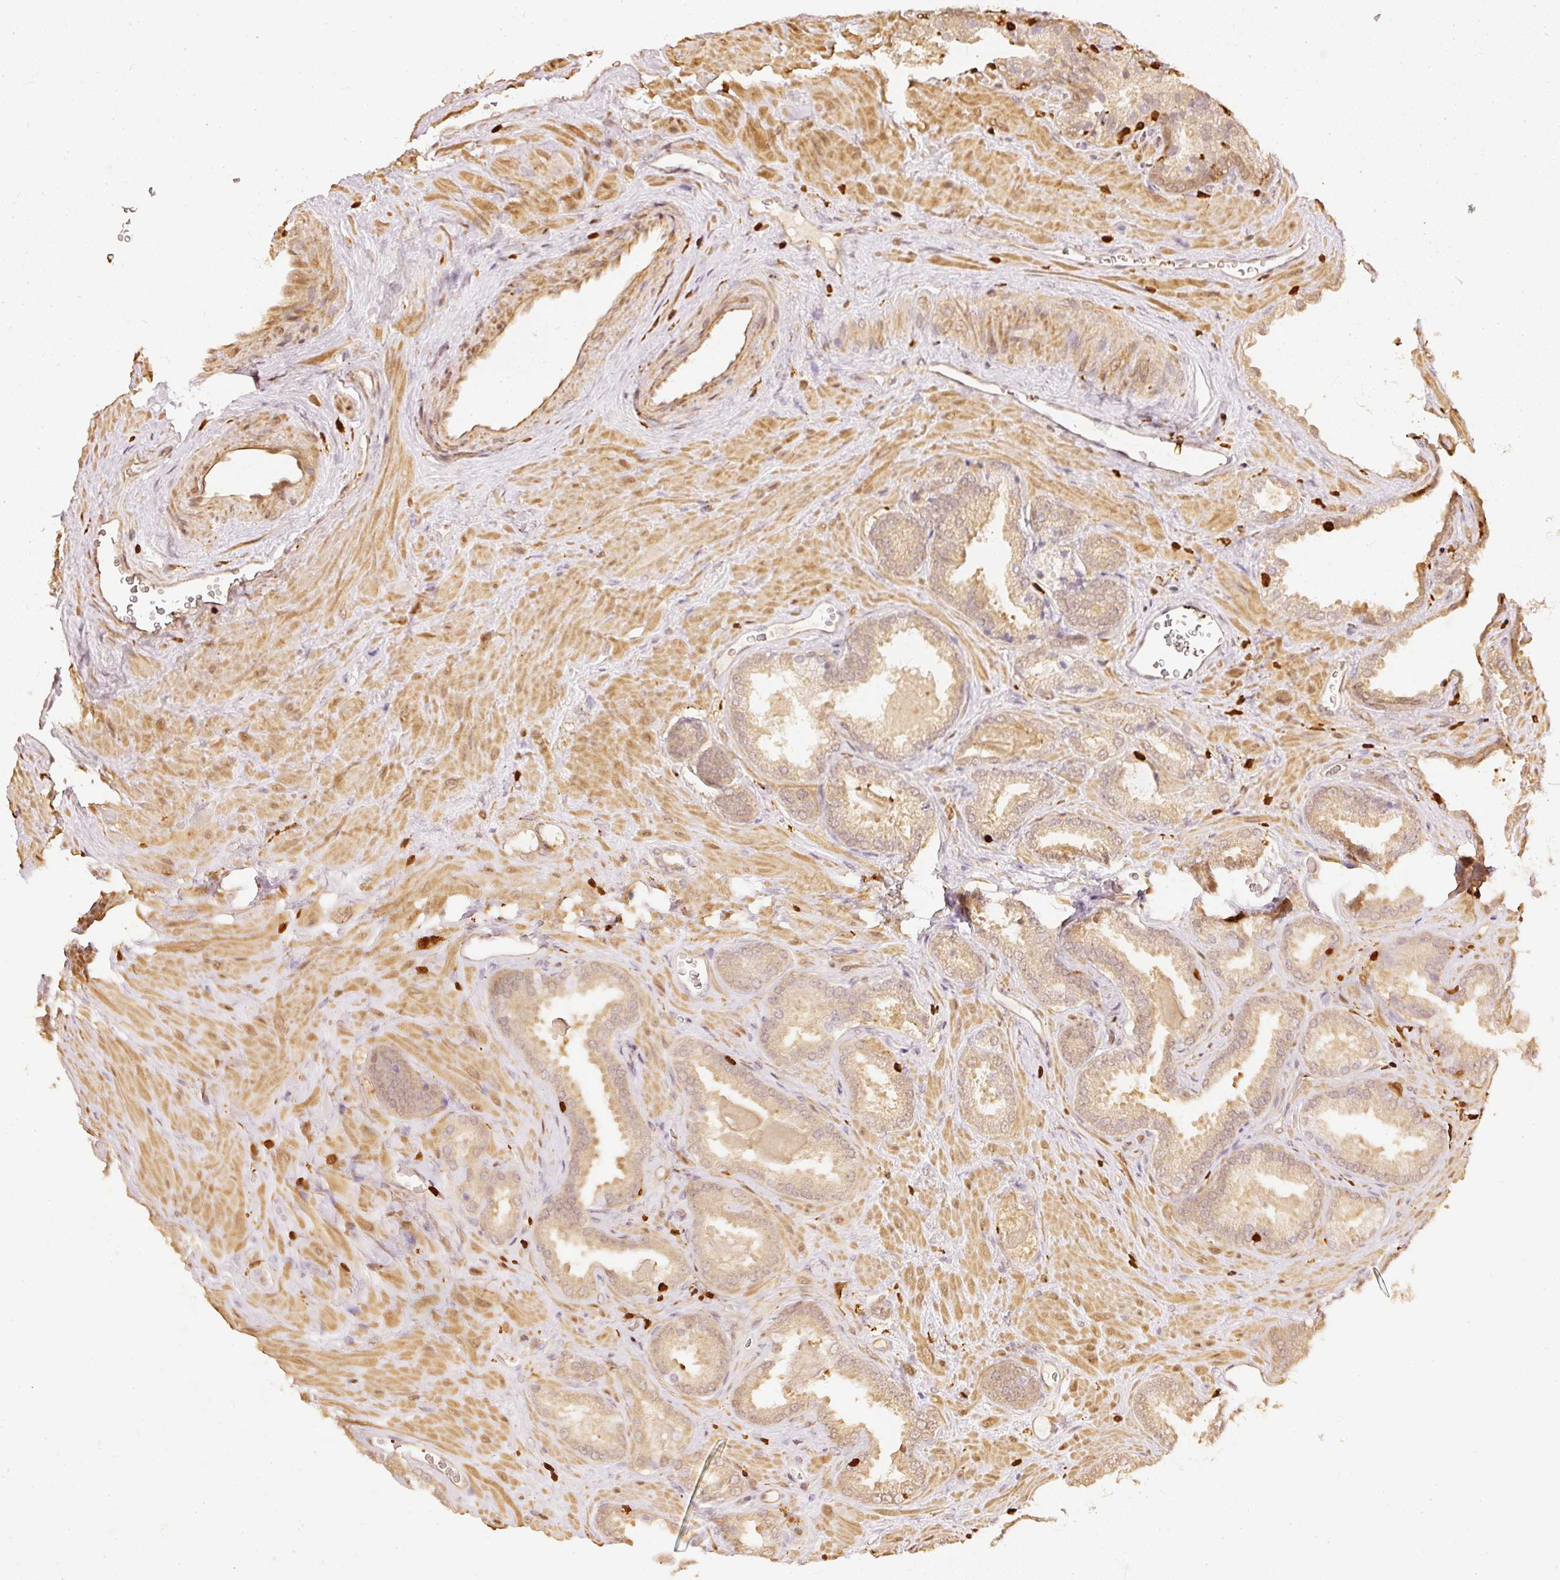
{"staining": {"intensity": "weak", "quantity": ">75%", "location": "cytoplasmic/membranous,nuclear"}, "tissue": "prostate cancer", "cell_type": "Tumor cells", "image_type": "cancer", "snomed": [{"axis": "morphology", "description": "Adenocarcinoma, Low grade"}, {"axis": "topography", "description": "Prostate"}], "caption": "High-magnification brightfield microscopy of adenocarcinoma (low-grade) (prostate) stained with DAB (3,3'-diaminobenzidine) (brown) and counterstained with hematoxylin (blue). tumor cells exhibit weak cytoplasmic/membranous and nuclear positivity is appreciated in about>75% of cells.", "gene": "PFN1", "patient": {"sex": "male", "age": 62}}